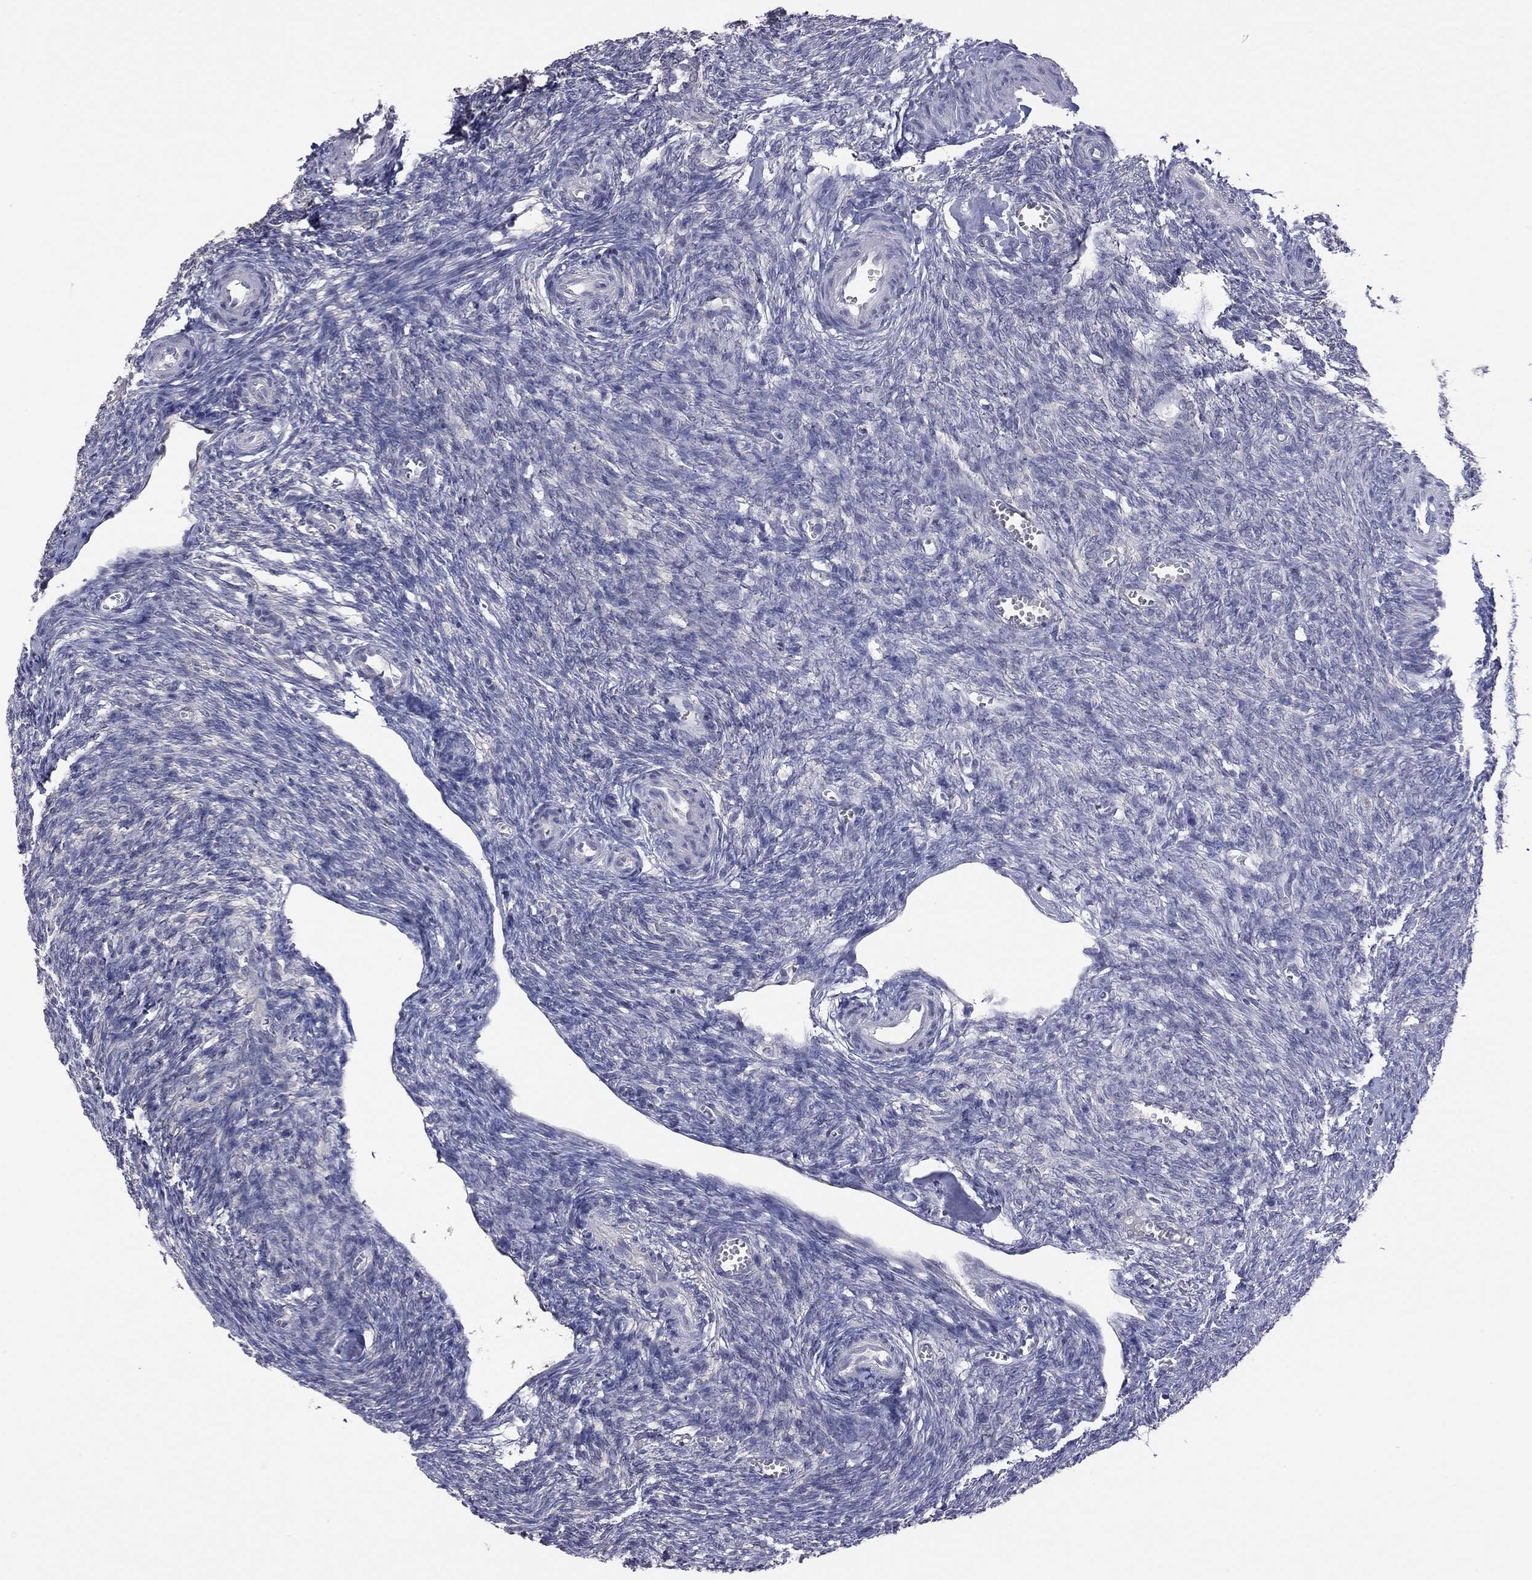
{"staining": {"intensity": "negative", "quantity": "none", "location": "none"}, "tissue": "ovary", "cell_type": "Ovarian stroma cells", "image_type": "normal", "snomed": [{"axis": "morphology", "description": "Normal tissue, NOS"}, {"axis": "topography", "description": "Ovary"}], "caption": "IHC micrograph of benign human ovary stained for a protein (brown), which displays no expression in ovarian stroma cells.", "gene": "HYLS1", "patient": {"sex": "female", "age": 43}}